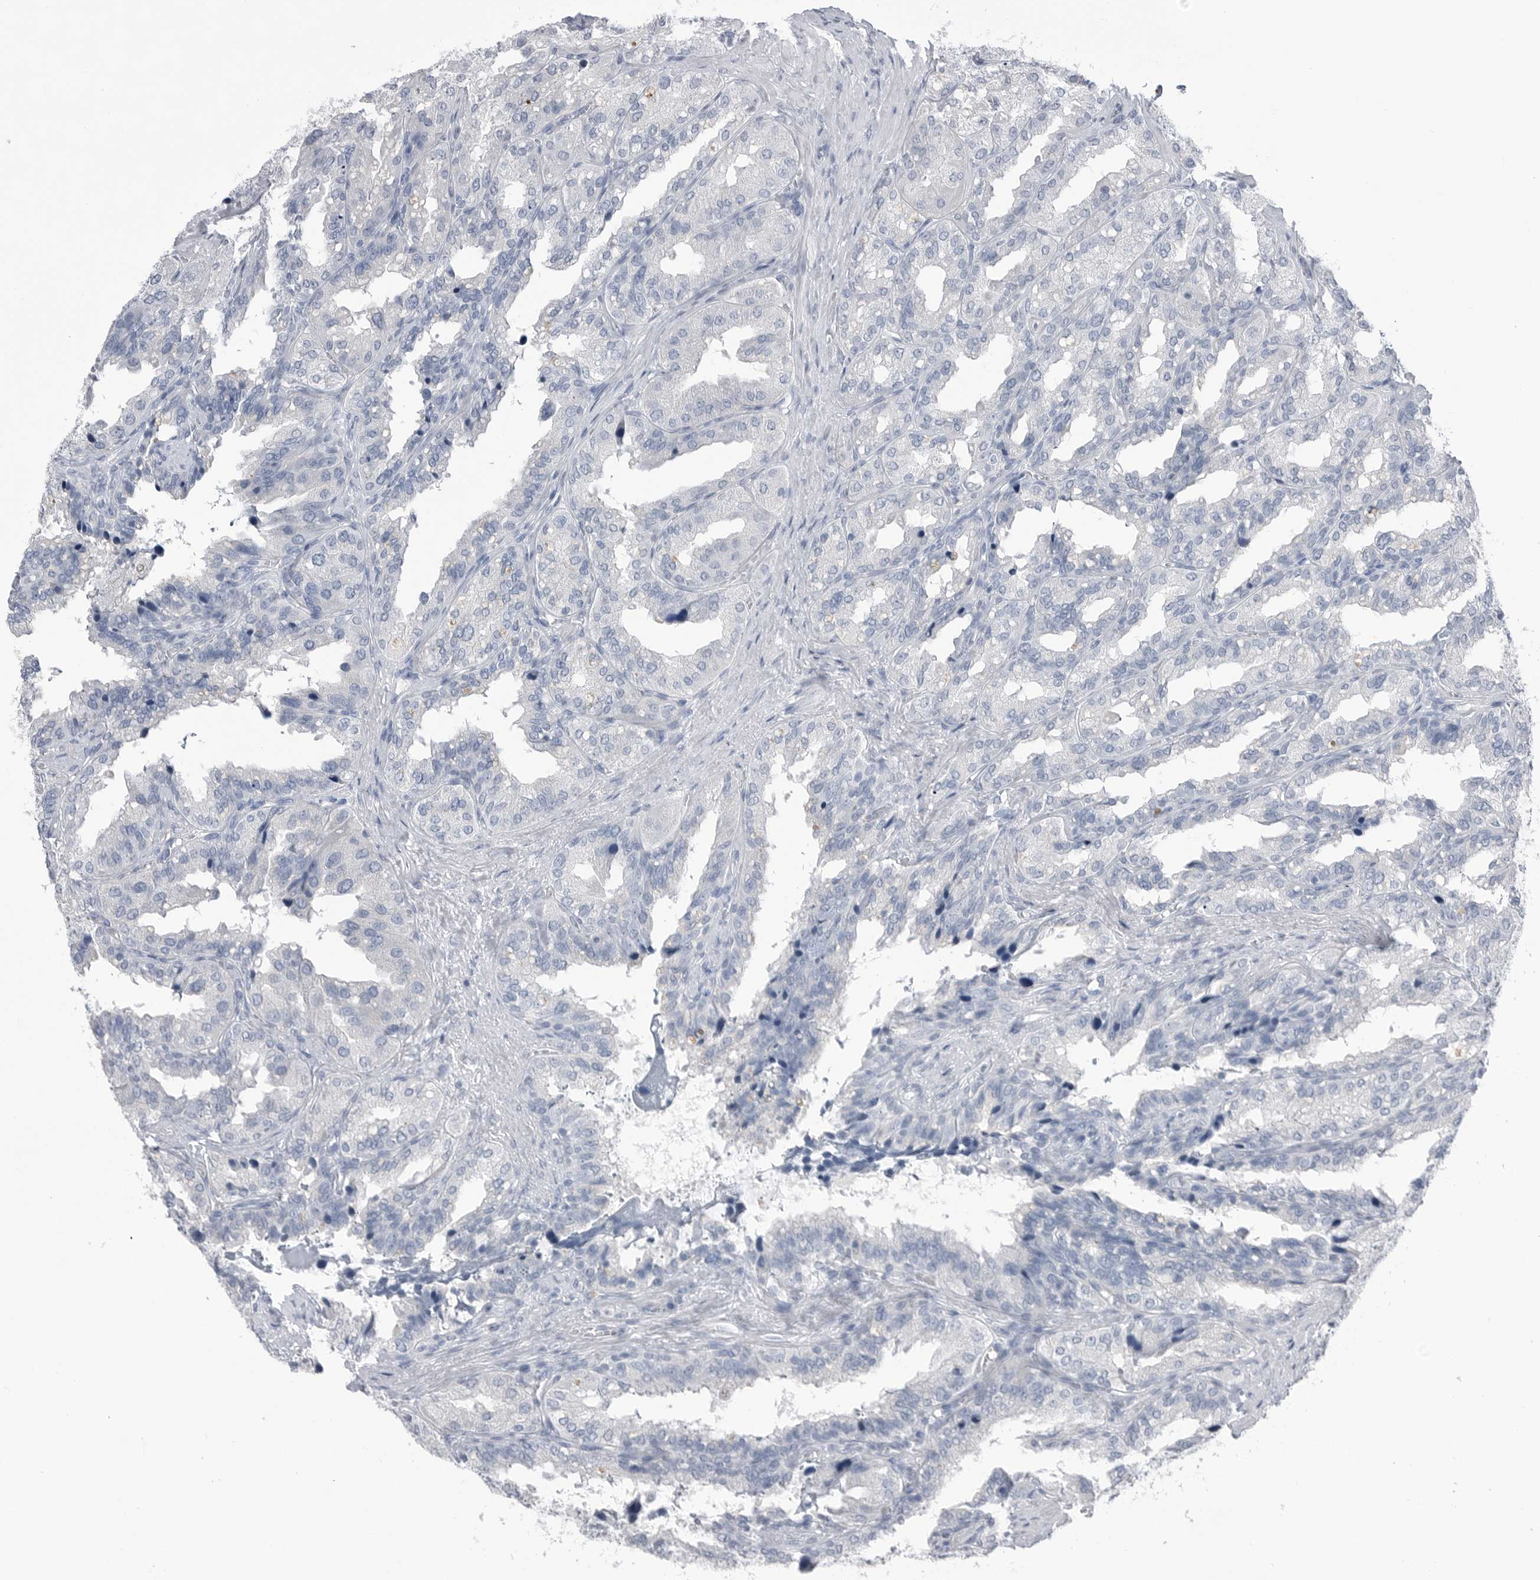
{"staining": {"intensity": "negative", "quantity": "none", "location": "none"}, "tissue": "seminal vesicle", "cell_type": "Glandular cells", "image_type": "normal", "snomed": [{"axis": "morphology", "description": "Normal tissue, NOS"}, {"axis": "topography", "description": "Prostate"}, {"axis": "topography", "description": "Seminal veicle"}], "caption": "High power microscopy micrograph of an immunohistochemistry (IHC) micrograph of benign seminal vesicle, revealing no significant expression in glandular cells.", "gene": "ABHD12", "patient": {"sex": "male", "age": 51}}